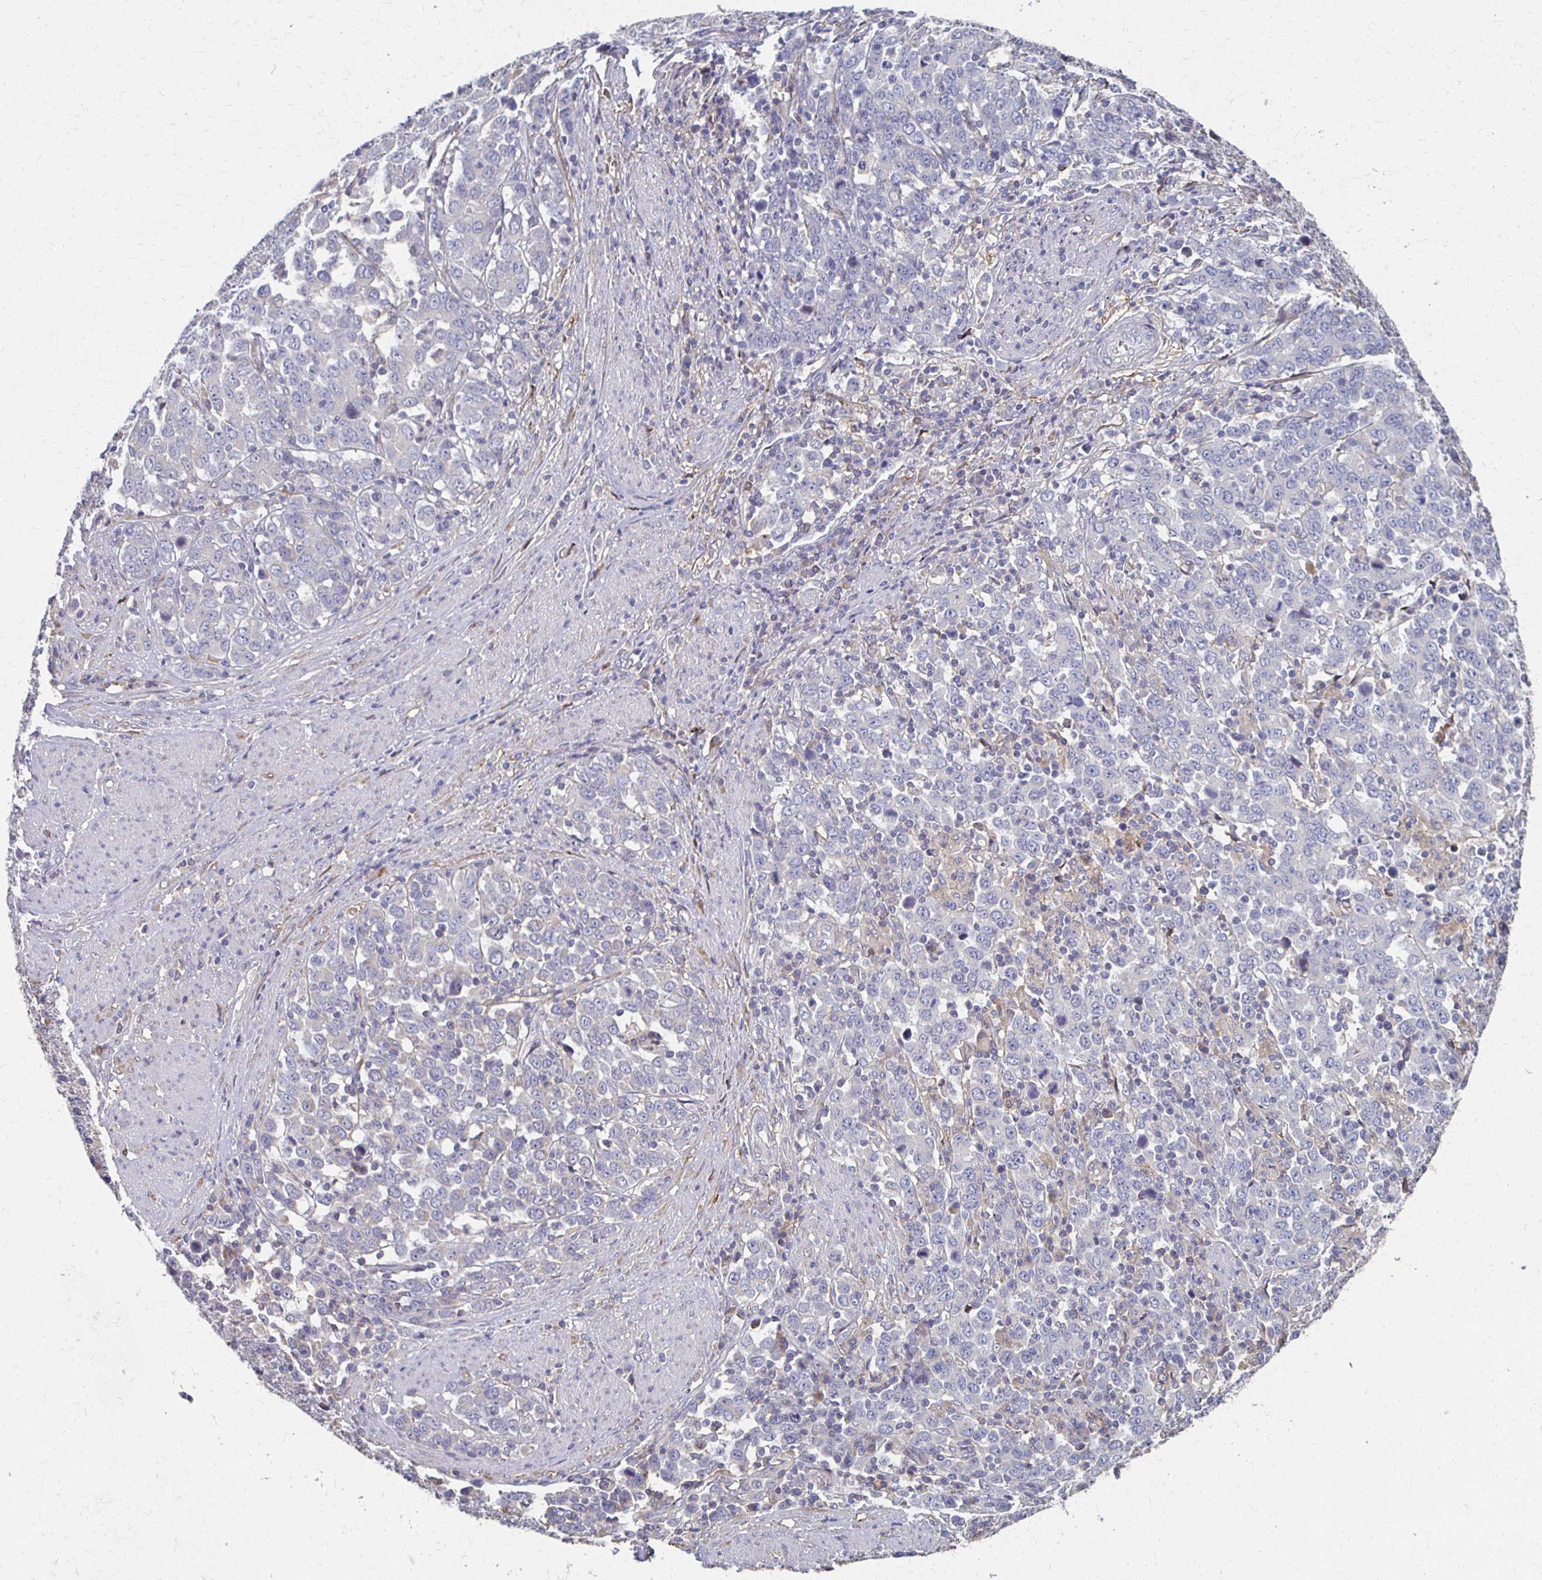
{"staining": {"intensity": "negative", "quantity": "none", "location": "none"}, "tissue": "stomach cancer", "cell_type": "Tumor cells", "image_type": "cancer", "snomed": [{"axis": "morphology", "description": "Adenocarcinoma, NOS"}, {"axis": "topography", "description": "Stomach, upper"}], "caption": "Human stomach cancer (adenocarcinoma) stained for a protein using immunohistochemistry (IHC) exhibits no staining in tumor cells.", "gene": "CX3CR1", "patient": {"sex": "male", "age": 69}}